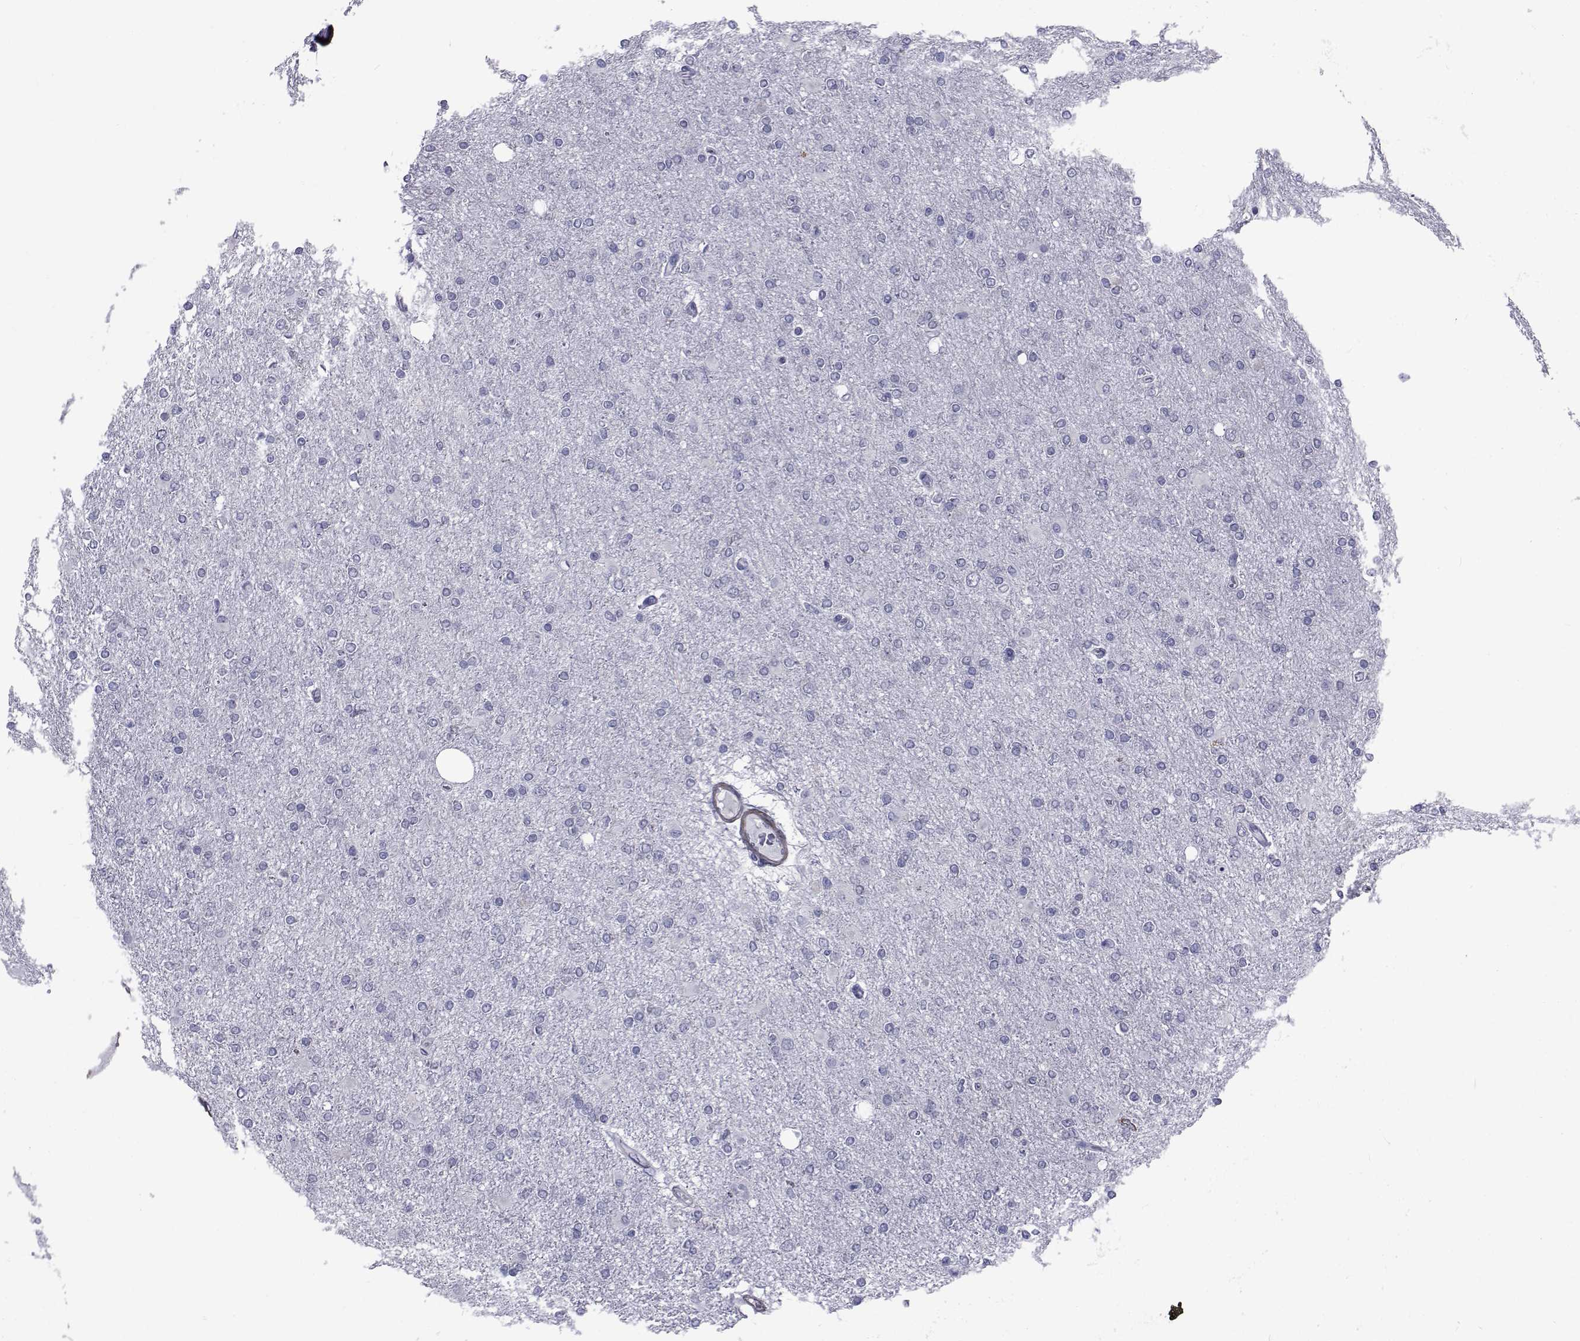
{"staining": {"intensity": "negative", "quantity": "none", "location": "none"}, "tissue": "glioma", "cell_type": "Tumor cells", "image_type": "cancer", "snomed": [{"axis": "morphology", "description": "Glioma, malignant, High grade"}, {"axis": "topography", "description": "Cerebral cortex"}], "caption": "IHC of human glioma demonstrates no expression in tumor cells.", "gene": "GKAP1", "patient": {"sex": "male", "age": 70}}